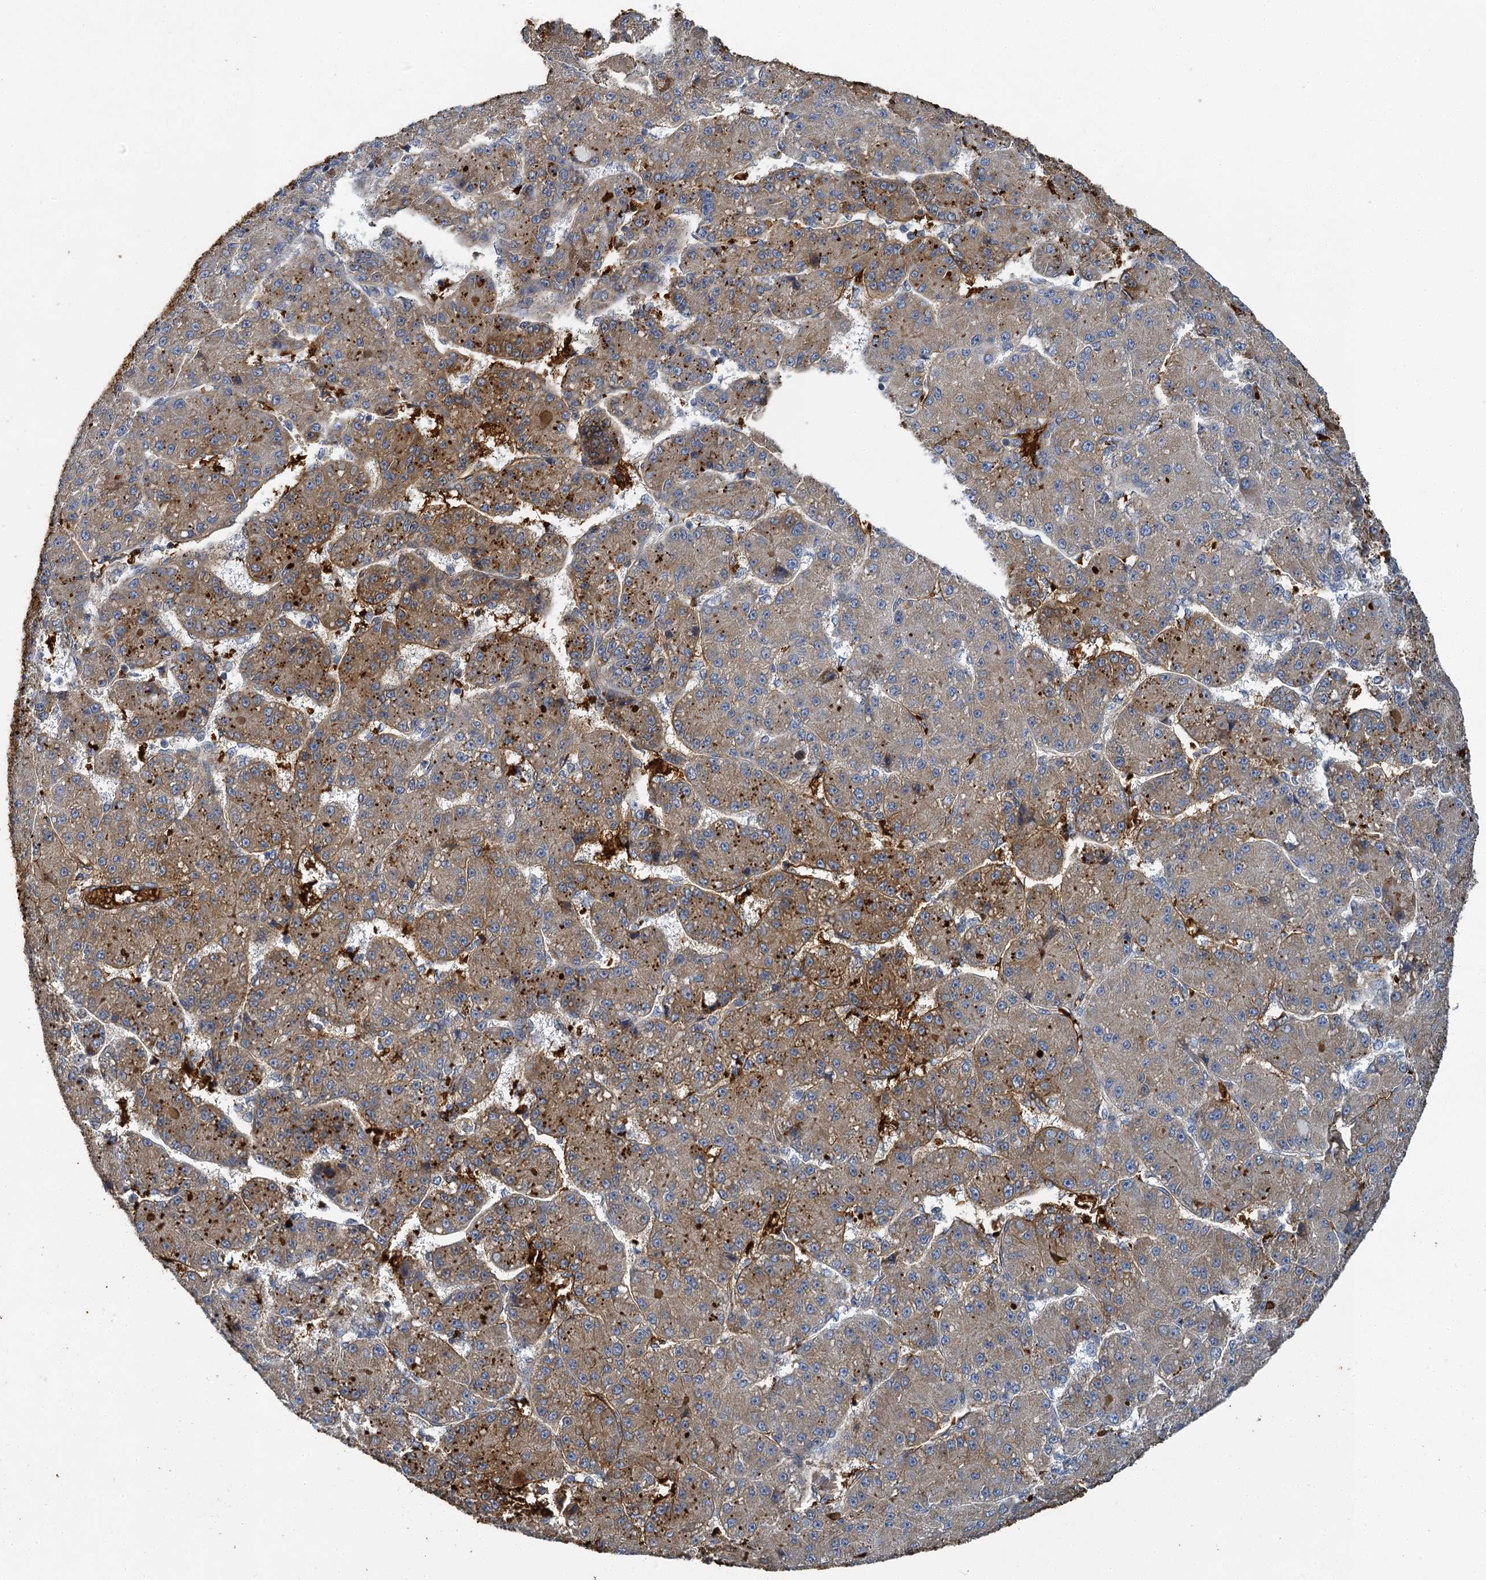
{"staining": {"intensity": "moderate", "quantity": "25%-75%", "location": "cytoplasmic/membranous"}, "tissue": "liver cancer", "cell_type": "Tumor cells", "image_type": "cancer", "snomed": [{"axis": "morphology", "description": "Carcinoma, Hepatocellular, NOS"}, {"axis": "topography", "description": "Liver"}], "caption": "Human liver cancer (hepatocellular carcinoma) stained with a brown dye displays moderate cytoplasmic/membranous positive staining in approximately 25%-75% of tumor cells.", "gene": "BCS1L", "patient": {"sex": "male", "age": 67}}